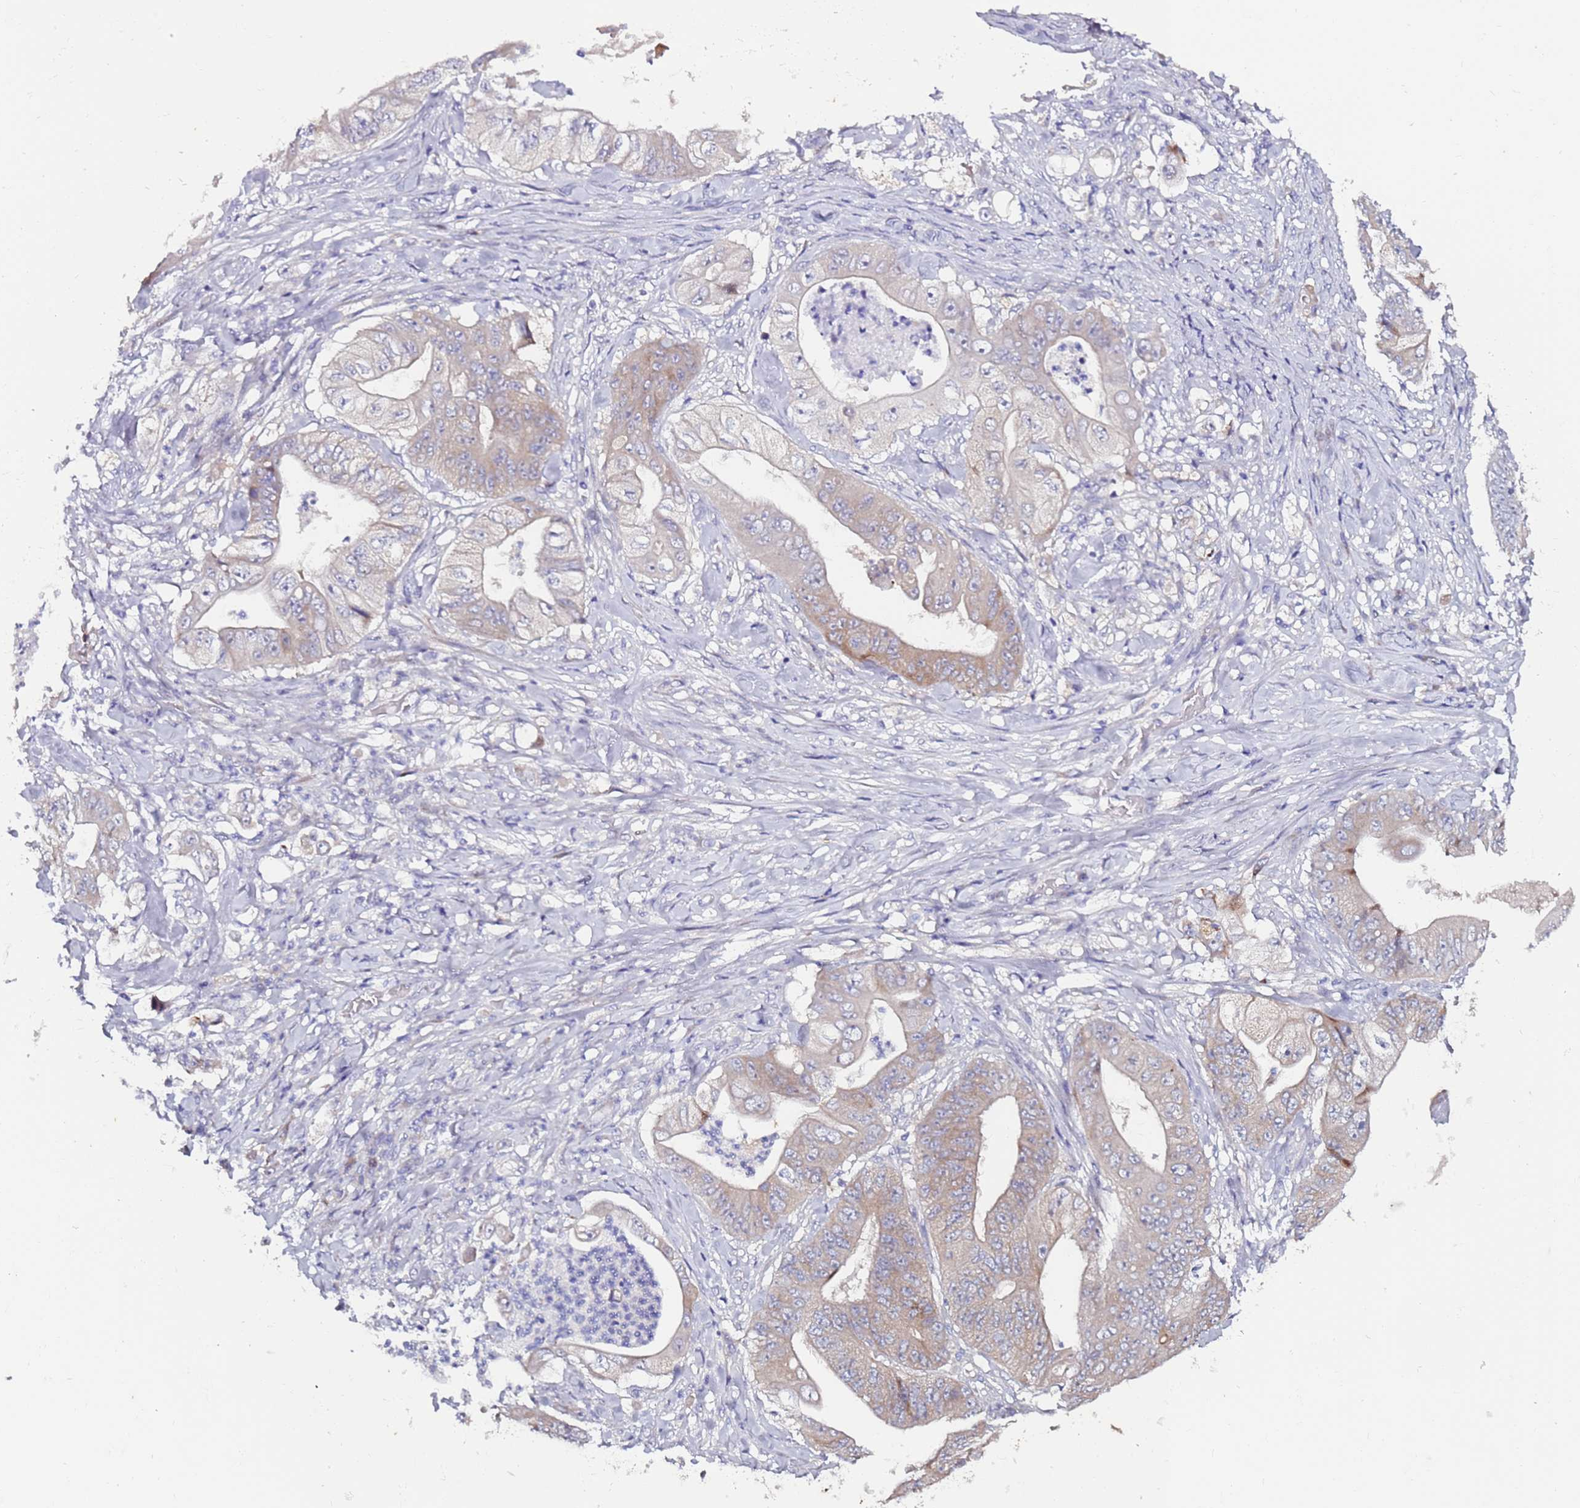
{"staining": {"intensity": "weak", "quantity": "25%-75%", "location": "cytoplasmic/membranous"}, "tissue": "stomach cancer", "cell_type": "Tumor cells", "image_type": "cancer", "snomed": [{"axis": "morphology", "description": "Adenocarcinoma, NOS"}, {"axis": "topography", "description": "Stomach"}], "caption": "The image exhibits staining of stomach cancer (adenocarcinoma), revealing weak cytoplasmic/membranous protein staining (brown color) within tumor cells.", "gene": "SRRM5", "patient": {"sex": "female", "age": 73}}